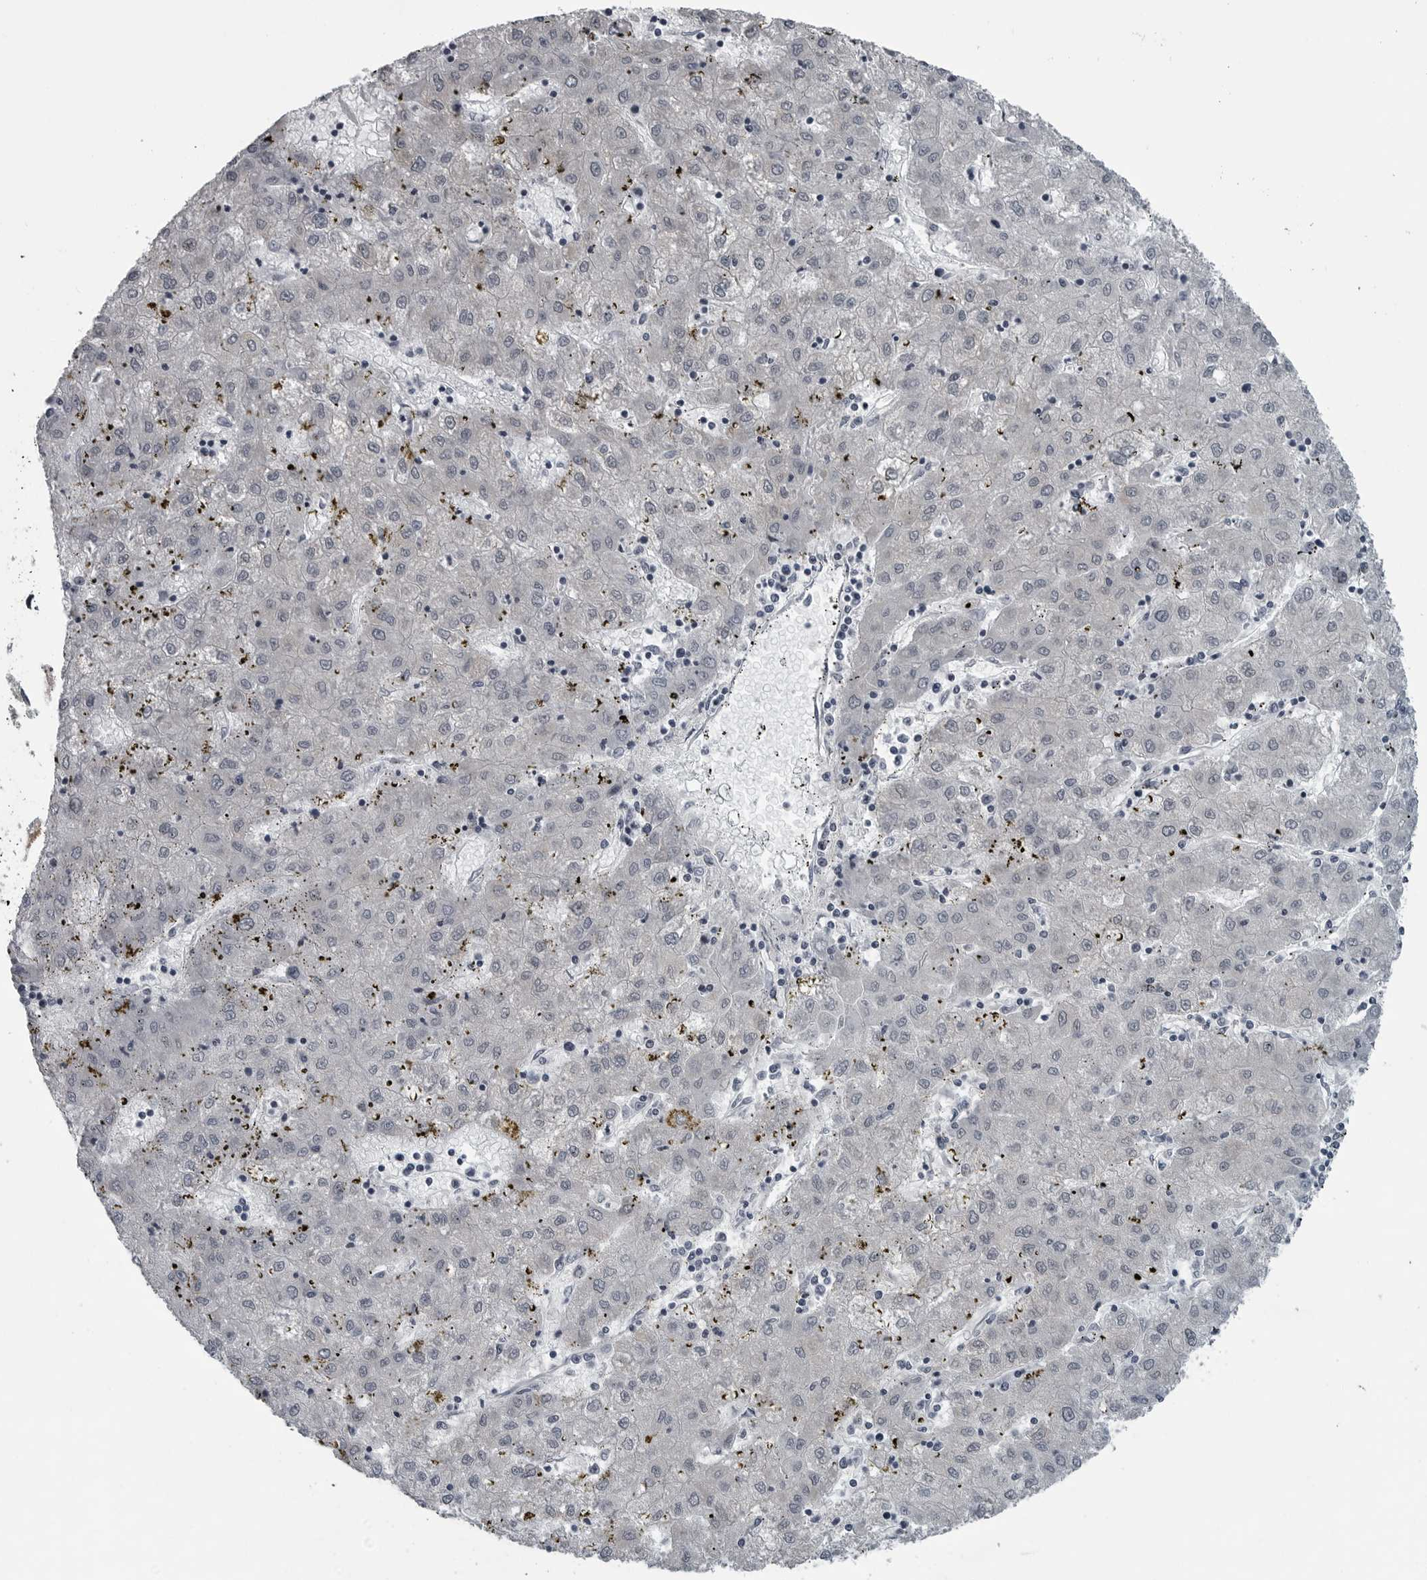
{"staining": {"intensity": "negative", "quantity": "none", "location": "none"}, "tissue": "liver cancer", "cell_type": "Tumor cells", "image_type": "cancer", "snomed": [{"axis": "morphology", "description": "Carcinoma, Hepatocellular, NOS"}, {"axis": "topography", "description": "Liver"}], "caption": "IHC of hepatocellular carcinoma (liver) shows no staining in tumor cells.", "gene": "LYSMD1", "patient": {"sex": "male", "age": 72}}